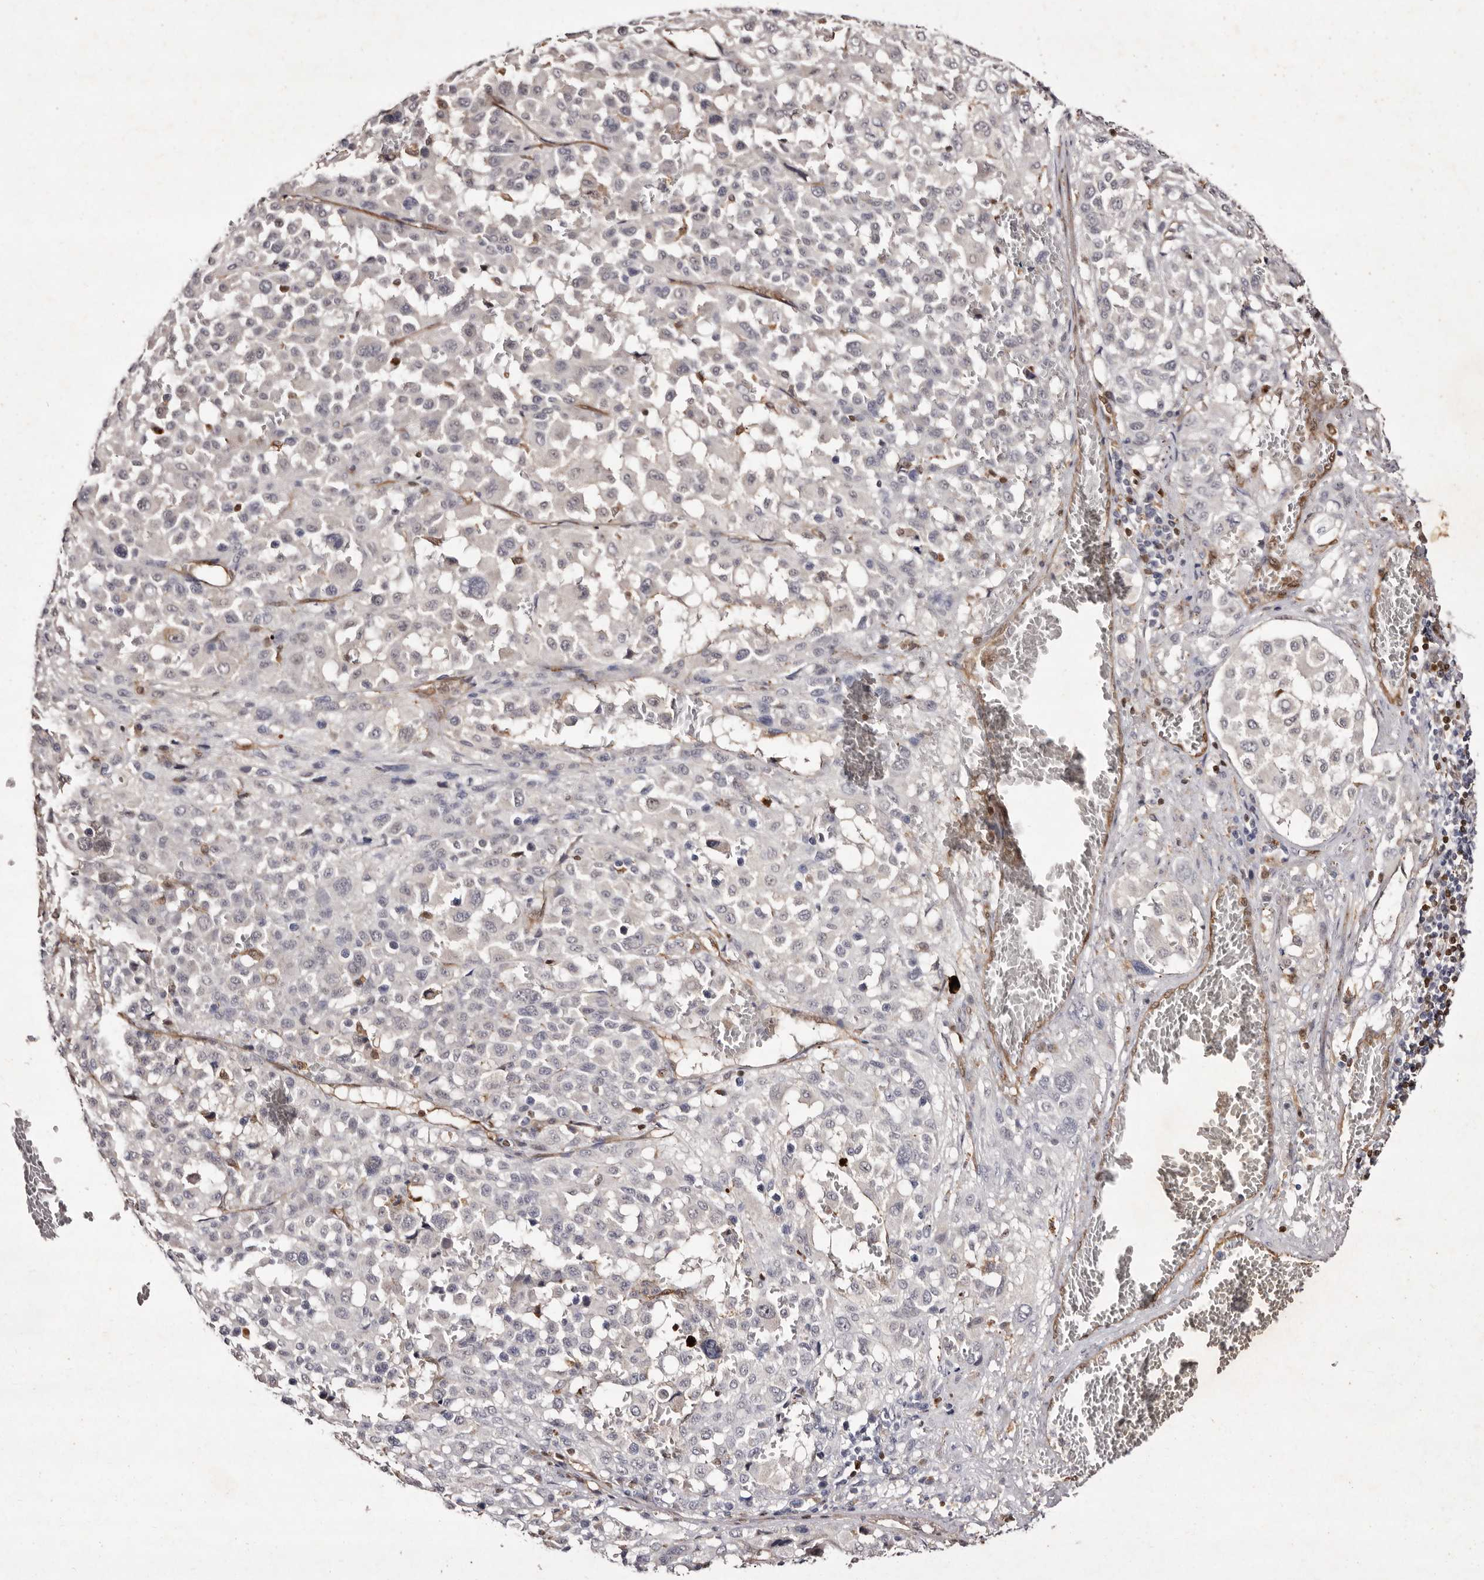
{"staining": {"intensity": "negative", "quantity": "none", "location": "none"}, "tissue": "melanoma", "cell_type": "Tumor cells", "image_type": "cancer", "snomed": [{"axis": "morphology", "description": "Malignant melanoma, Metastatic site"}, {"axis": "topography", "description": "Skin"}], "caption": "The IHC micrograph has no significant positivity in tumor cells of melanoma tissue.", "gene": "GIMAP4", "patient": {"sex": "female", "age": 74}}